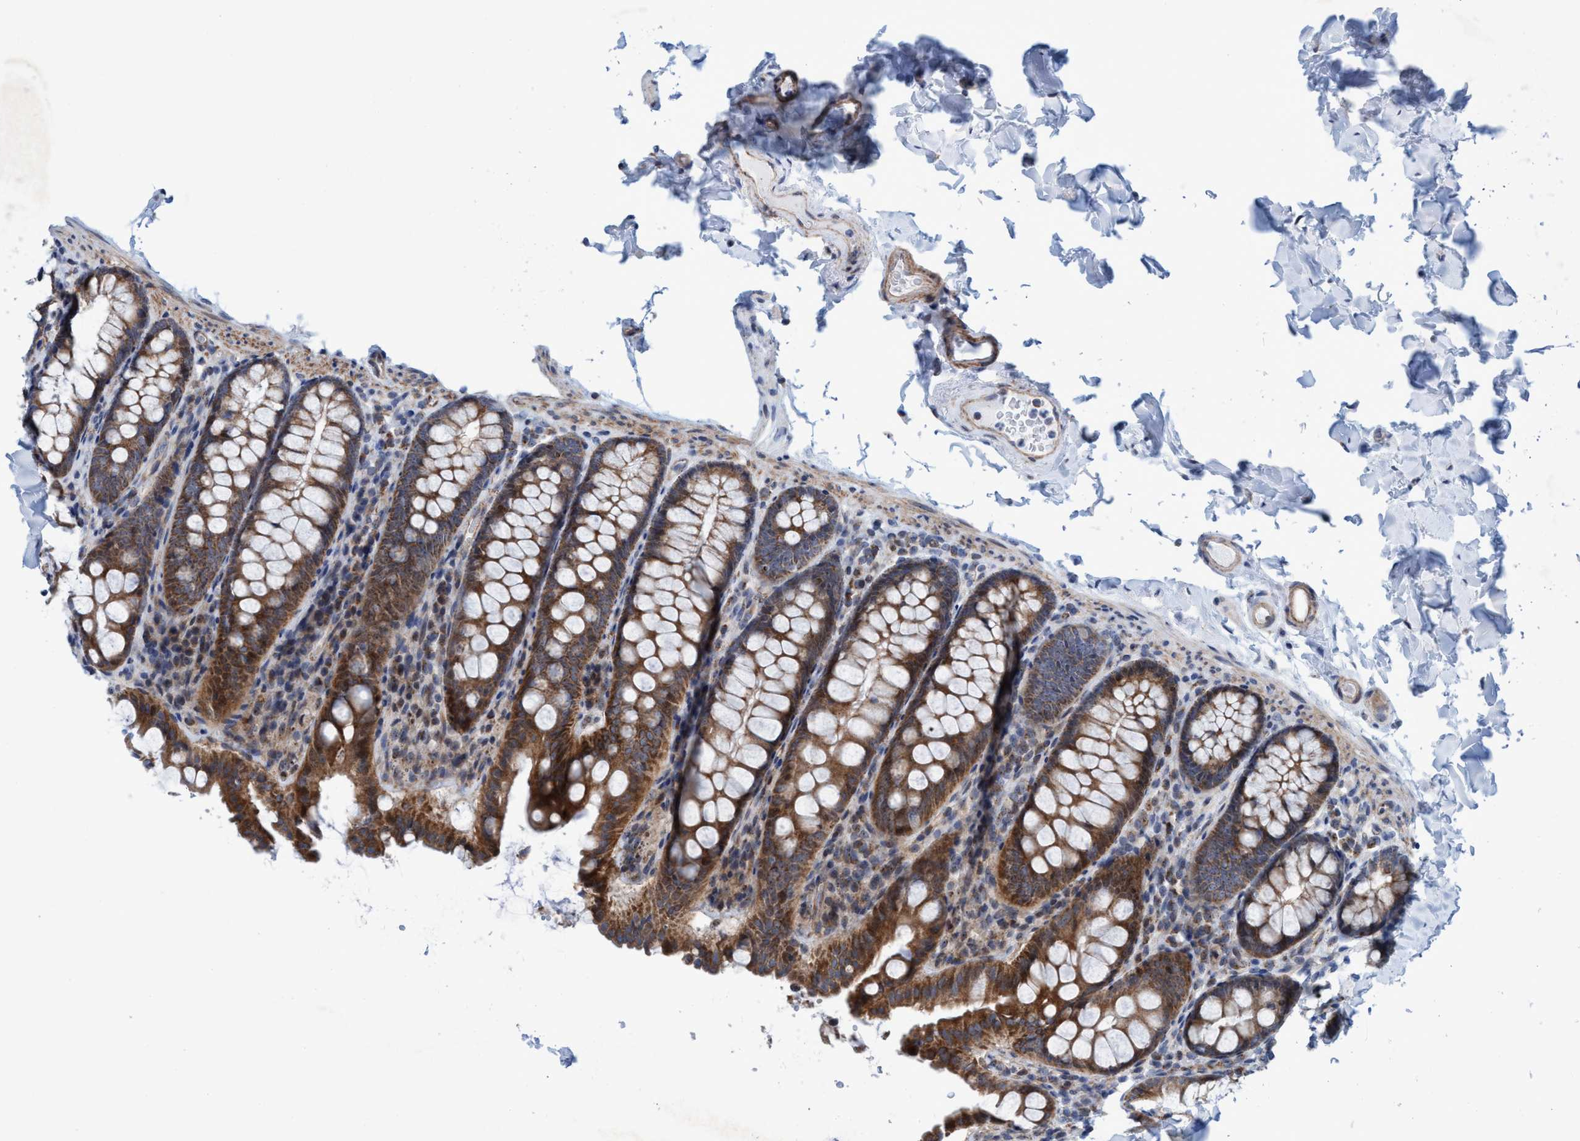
{"staining": {"intensity": "moderate", "quantity": "25%-75%", "location": "cytoplasmic/membranous"}, "tissue": "colon", "cell_type": "Endothelial cells", "image_type": "normal", "snomed": [{"axis": "morphology", "description": "Normal tissue, NOS"}, {"axis": "topography", "description": "Colon"}], "caption": "Immunohistochemical staining of unremarkable colon displays moderate cytoplasmic/membranous protein expression in approximately 25%-75% of endothelial cells. Using DAB (3,3'-diaminobenzidine) (brown) and hematoxylin (blue) stains, captured at high magnification using brightfield microscopy.", "gene": "POLR1F", "patient": {"sex": "female", "age": 61}}